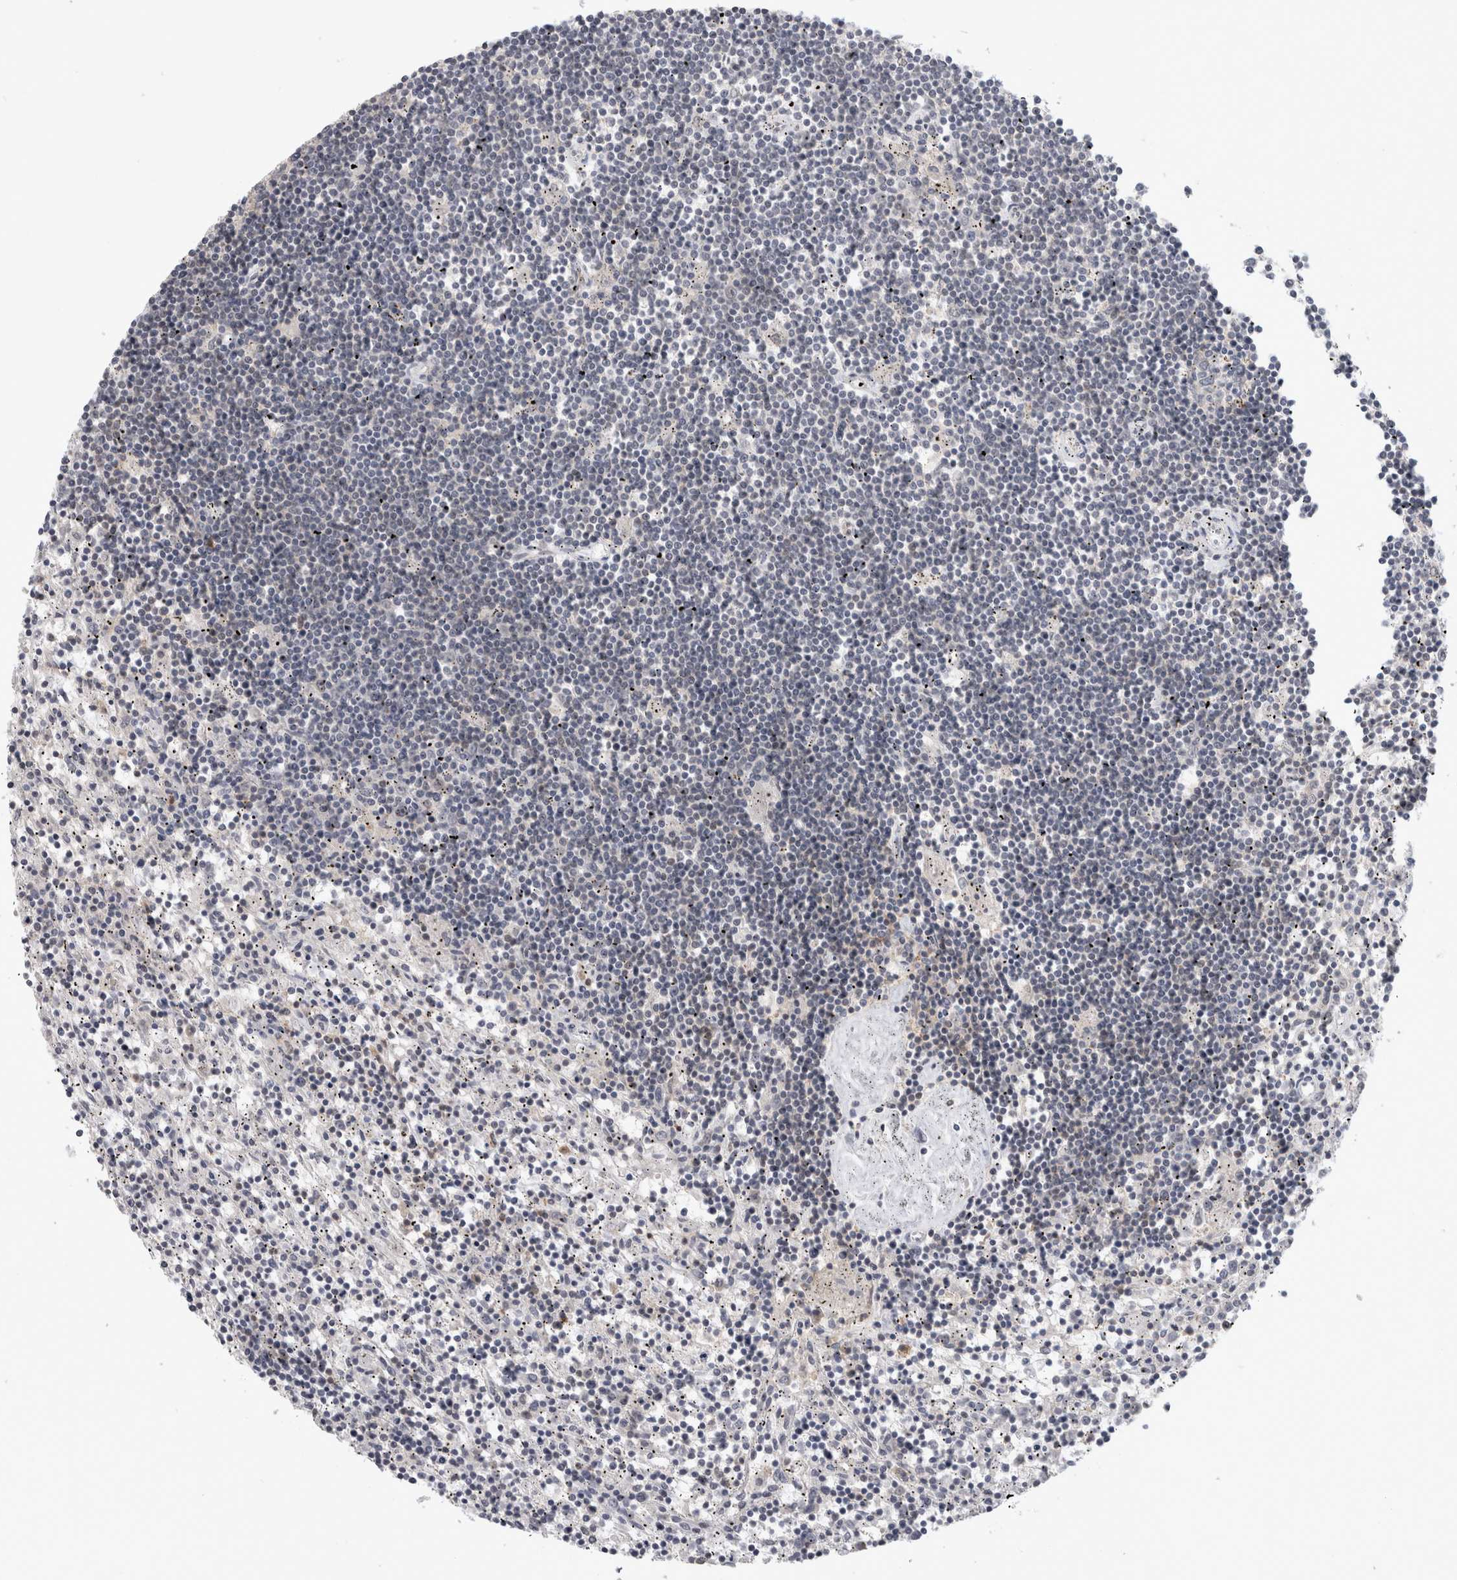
{"staining": {"intensity": "negative", "quantity": "none", "location": "none"}, "tissue": "lymphoma", "cell_type": "Tumor cells", "image_type": "cancer", "snomed": [{"axis": "morphology", "description": "Malignant lymphoma, non-Hodgkin's type, Low grade"}, {"axis": "topography", "description": "Spleen"}], "caption": "Immunohistochemistry (IHC) image of neoplastic tissue: human lymphoma stained with DAB shows no significant protein staining in tumor cells. Brightfield microscopy of IHC stained with DAB (brown) and hematoxylin (blue), captured at high magnification.", "gene": "SRARP", "patient": {"sex": "male", "age": 76}}